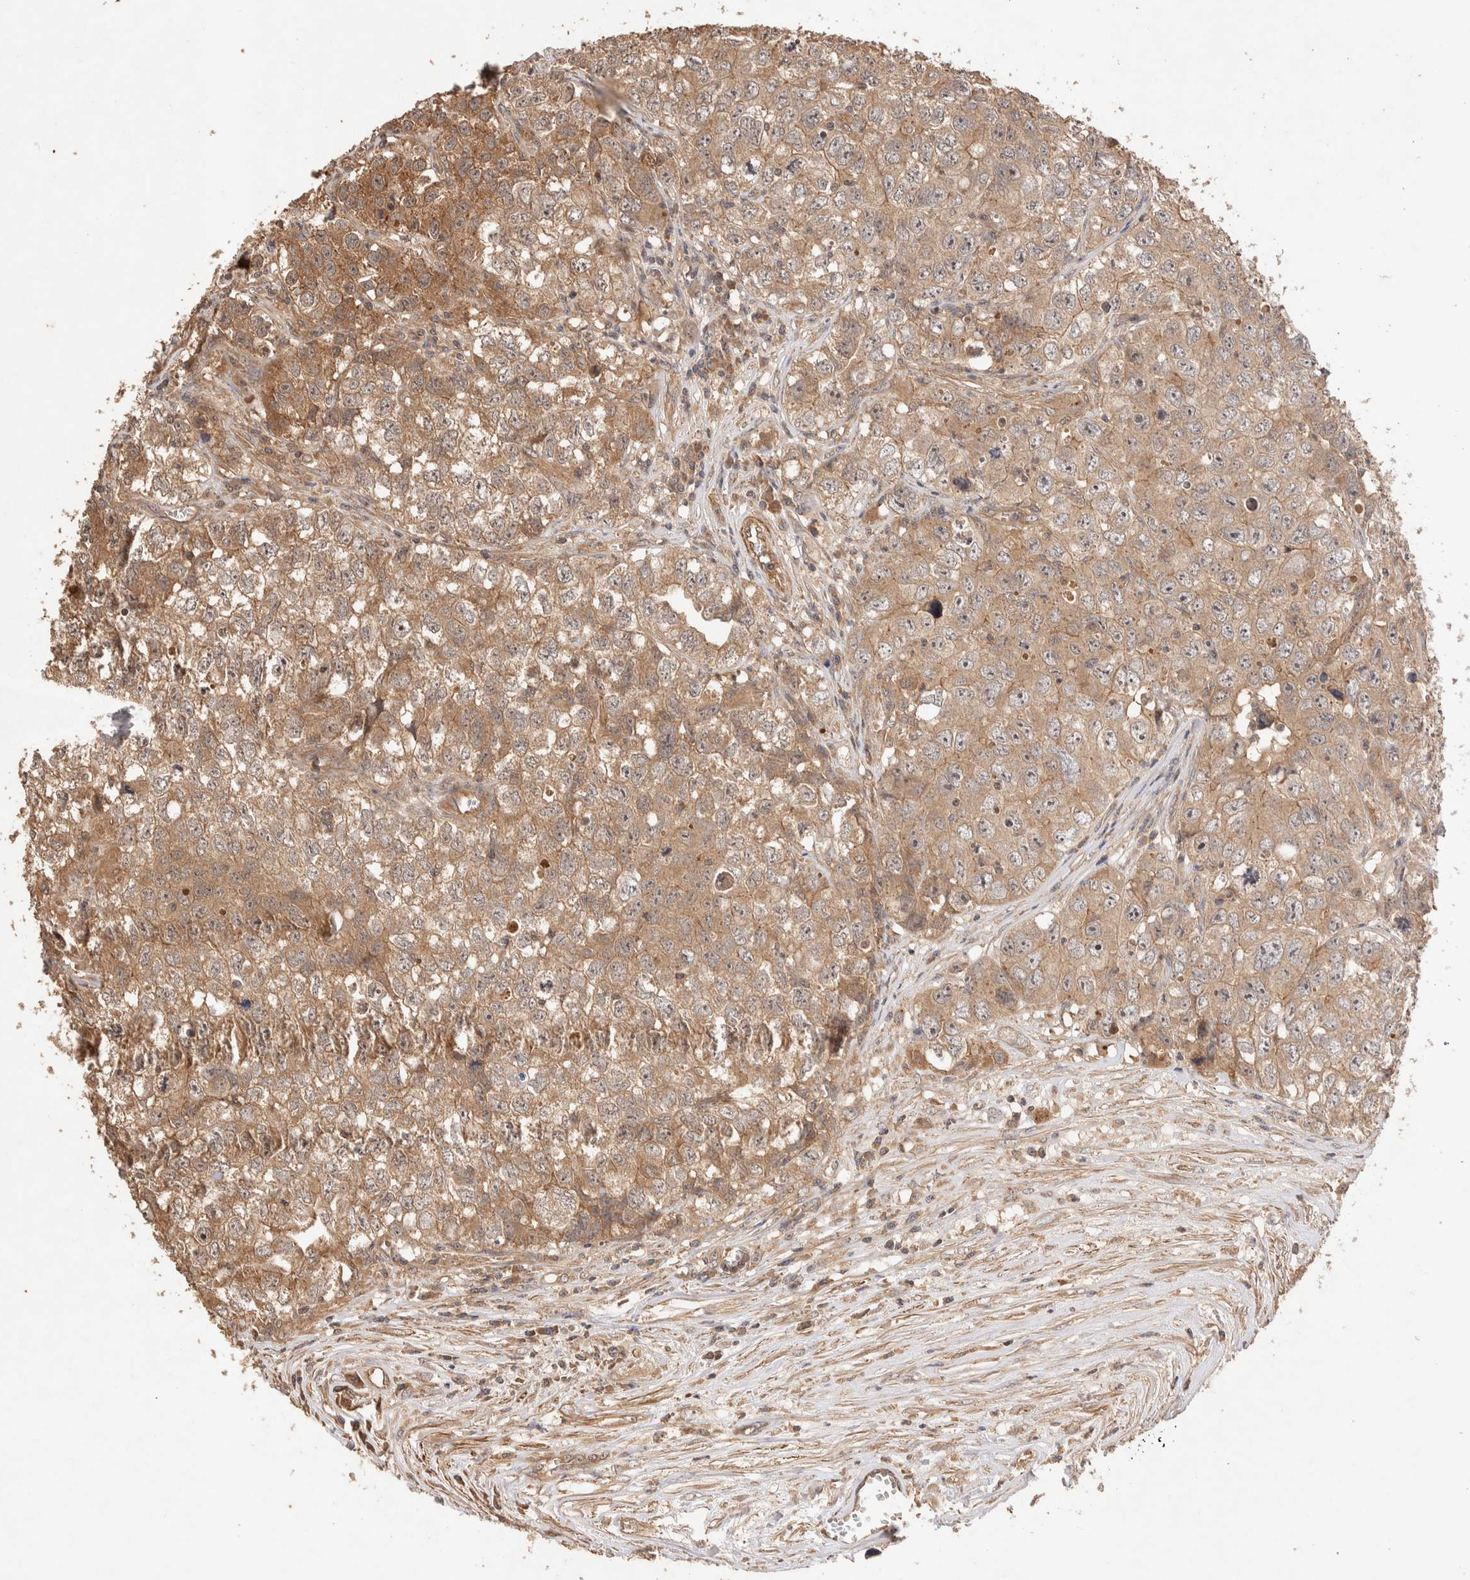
{"staining": {"intensity": "moderate", "quantity": ">75%", "location": "cytoplasmic/membranous"}, "tissue": "testis cancer", "cell_type": "Tumor cells", "image_type": "cancer", "snomed": [{"axis": "morphology", "description": "Seminoma, NOS"}, {"axis": "morphology", "description": "Carcinoma, Embryonal, NOS"}, {"axis": "topography", "description": "Testis"}], "caption": "Human embryonal carcinoma (testis) stained with a brown dye displays moderate cytoplasmic/membranous positive expression in about >75% of tumor cells.", "gene": "NSMAF", "patient": {"sex": "male", "age": 43}}